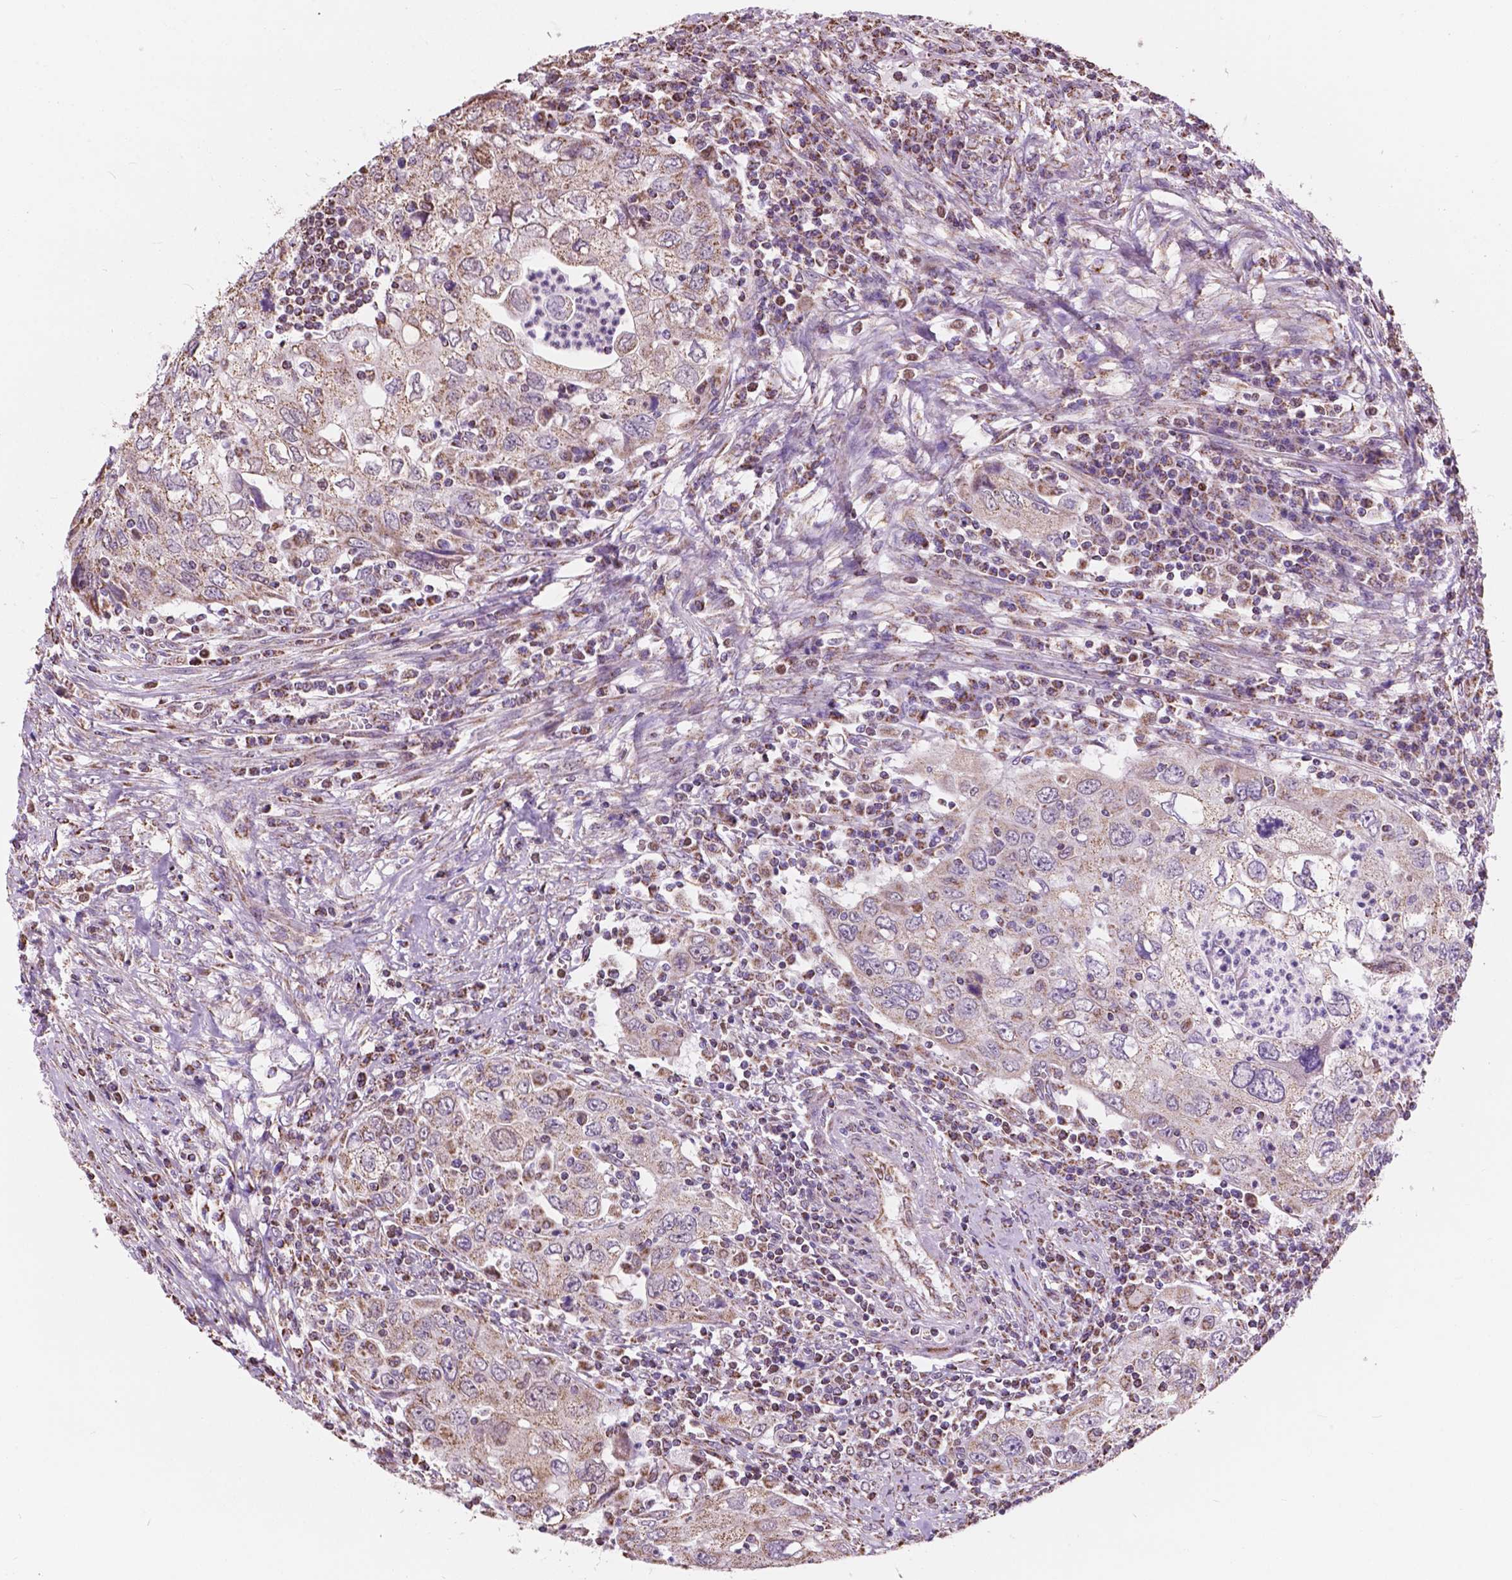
{"staining": {"intensity": "weak", "quantity": ">75%", "location": "cytoplasmic/membranous"}, "tissue": "urothelial cancer", "cell_type": "Tumor cells", "image_type": "cancer", "snomed": [{"axis": "morphology", "description": "Urothelial carcinoma, High grade"}, {"axis": "topography", "description": "Urinary bladder"}], "caption": "Weak cytoplasmic/membranous expression is appreciated in approximately >75% of tumor cells in urothelial cancer.", "gene": "SCOC", "patient": {"sex": "male", "age": 76}}